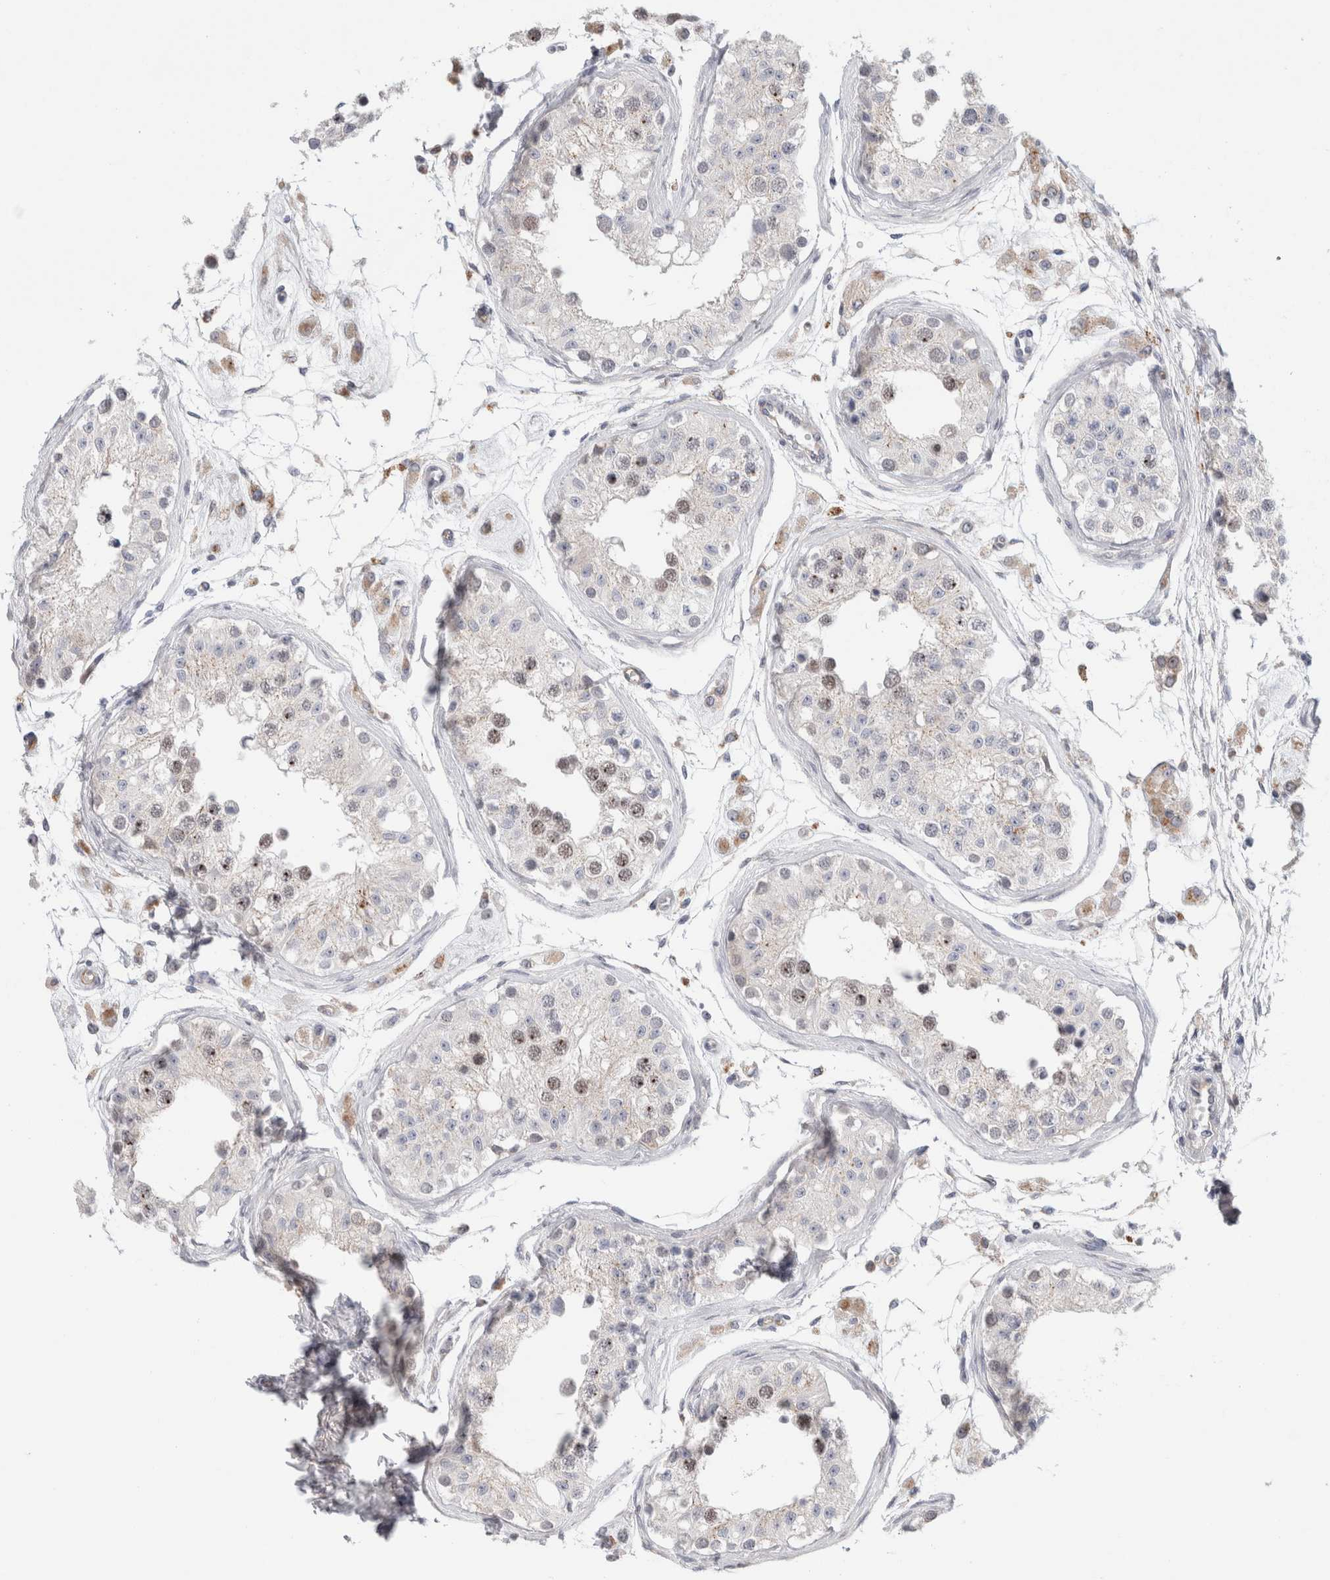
{"staining": {"intensity": "weak", "quantity": "25%-75%", "location": "cytoplasmic/membranous,nuclear"}, "tissue": "testis", "cell_type": "Cells in seminiferous ducts", "image_type": "normal", "snomed": [{"axis": "morphology", "description": "Normal tissue, NOS"}, {"axis": "morphology", "description": "Adenocarcinoma, metastatic, NOS"}, {"axis": "topography", "description": "Testis"}], "caption": "Immunohistochemistry (IHC) staining of benign testis, which demonstrates low levels of weak cytoplasmic/membranous,nuclear positivity in approximately 25%-75% of cells in seminiferous ducts indicating weak cytoplasmic/membranous,nuclear protein staining. The staining was performed using DAB (brown) for protein detection and nuclei were counterstained in hematoxylin (blue).", "gene": "ANKMY1", "patient": {"sex": "male", "age": 26}}